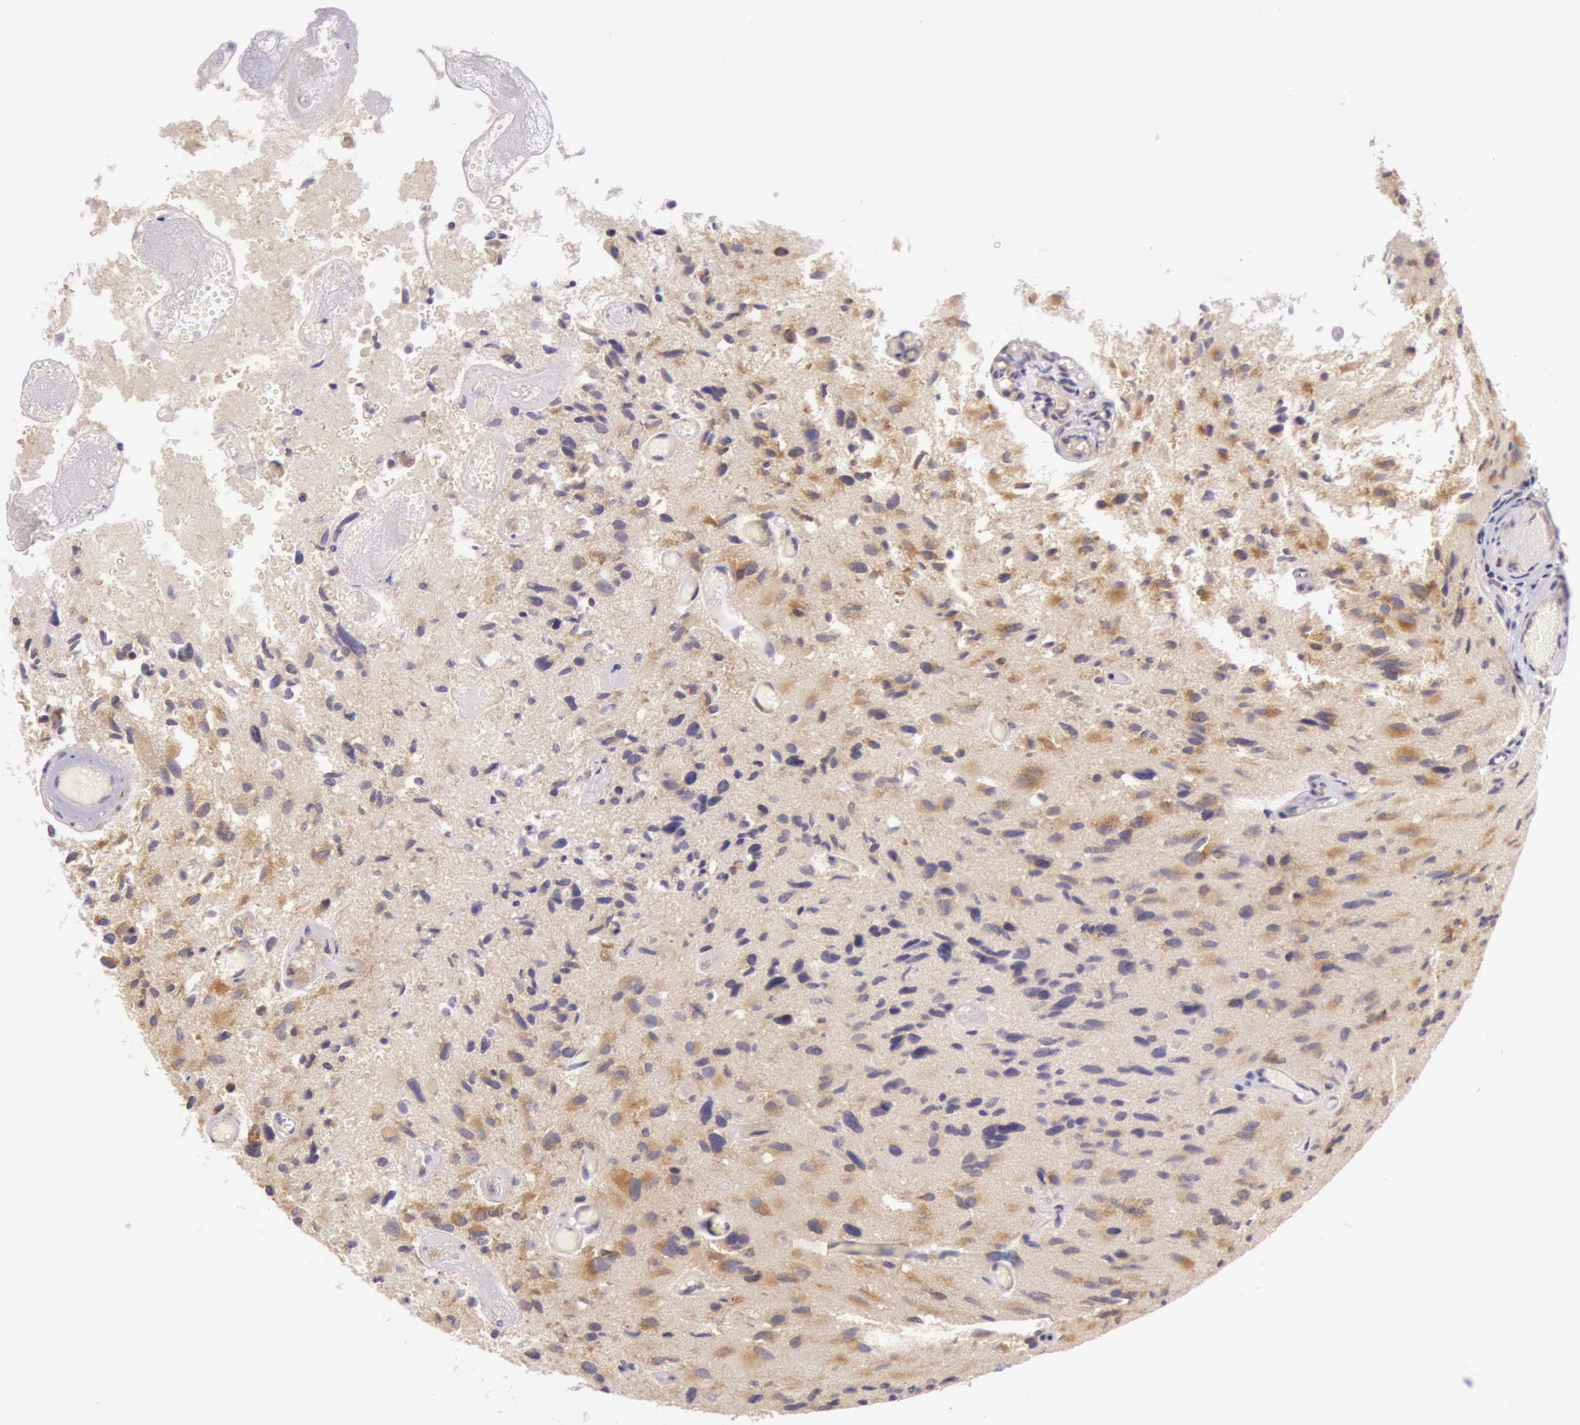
{"staining": {"intensity": "weak", "quantity": "25%-75%", "location": "cytoplasmic/membranous"}, "tissue": "glioma", "cell_type": "Tumor cells", "image_type": "cancer", "snomed": [{"axis": "morphology", "description": "Glioma, malignant, High grade"}, {"axis": "topography", "description": "Brain"}], "caption": "Tumor cells demonstrate weak cytoplasmic/membranous expression in about 25%-75% of cells in malignant glioma (high-grade). The staining was performed using DAB (3,3'-diaminobenzidine), with brown indicating positive protein expression. Nuclei are stained blue with hematoxylin.", "gene": "CHUK", "patient": {"sex": "male", "age": 69}}